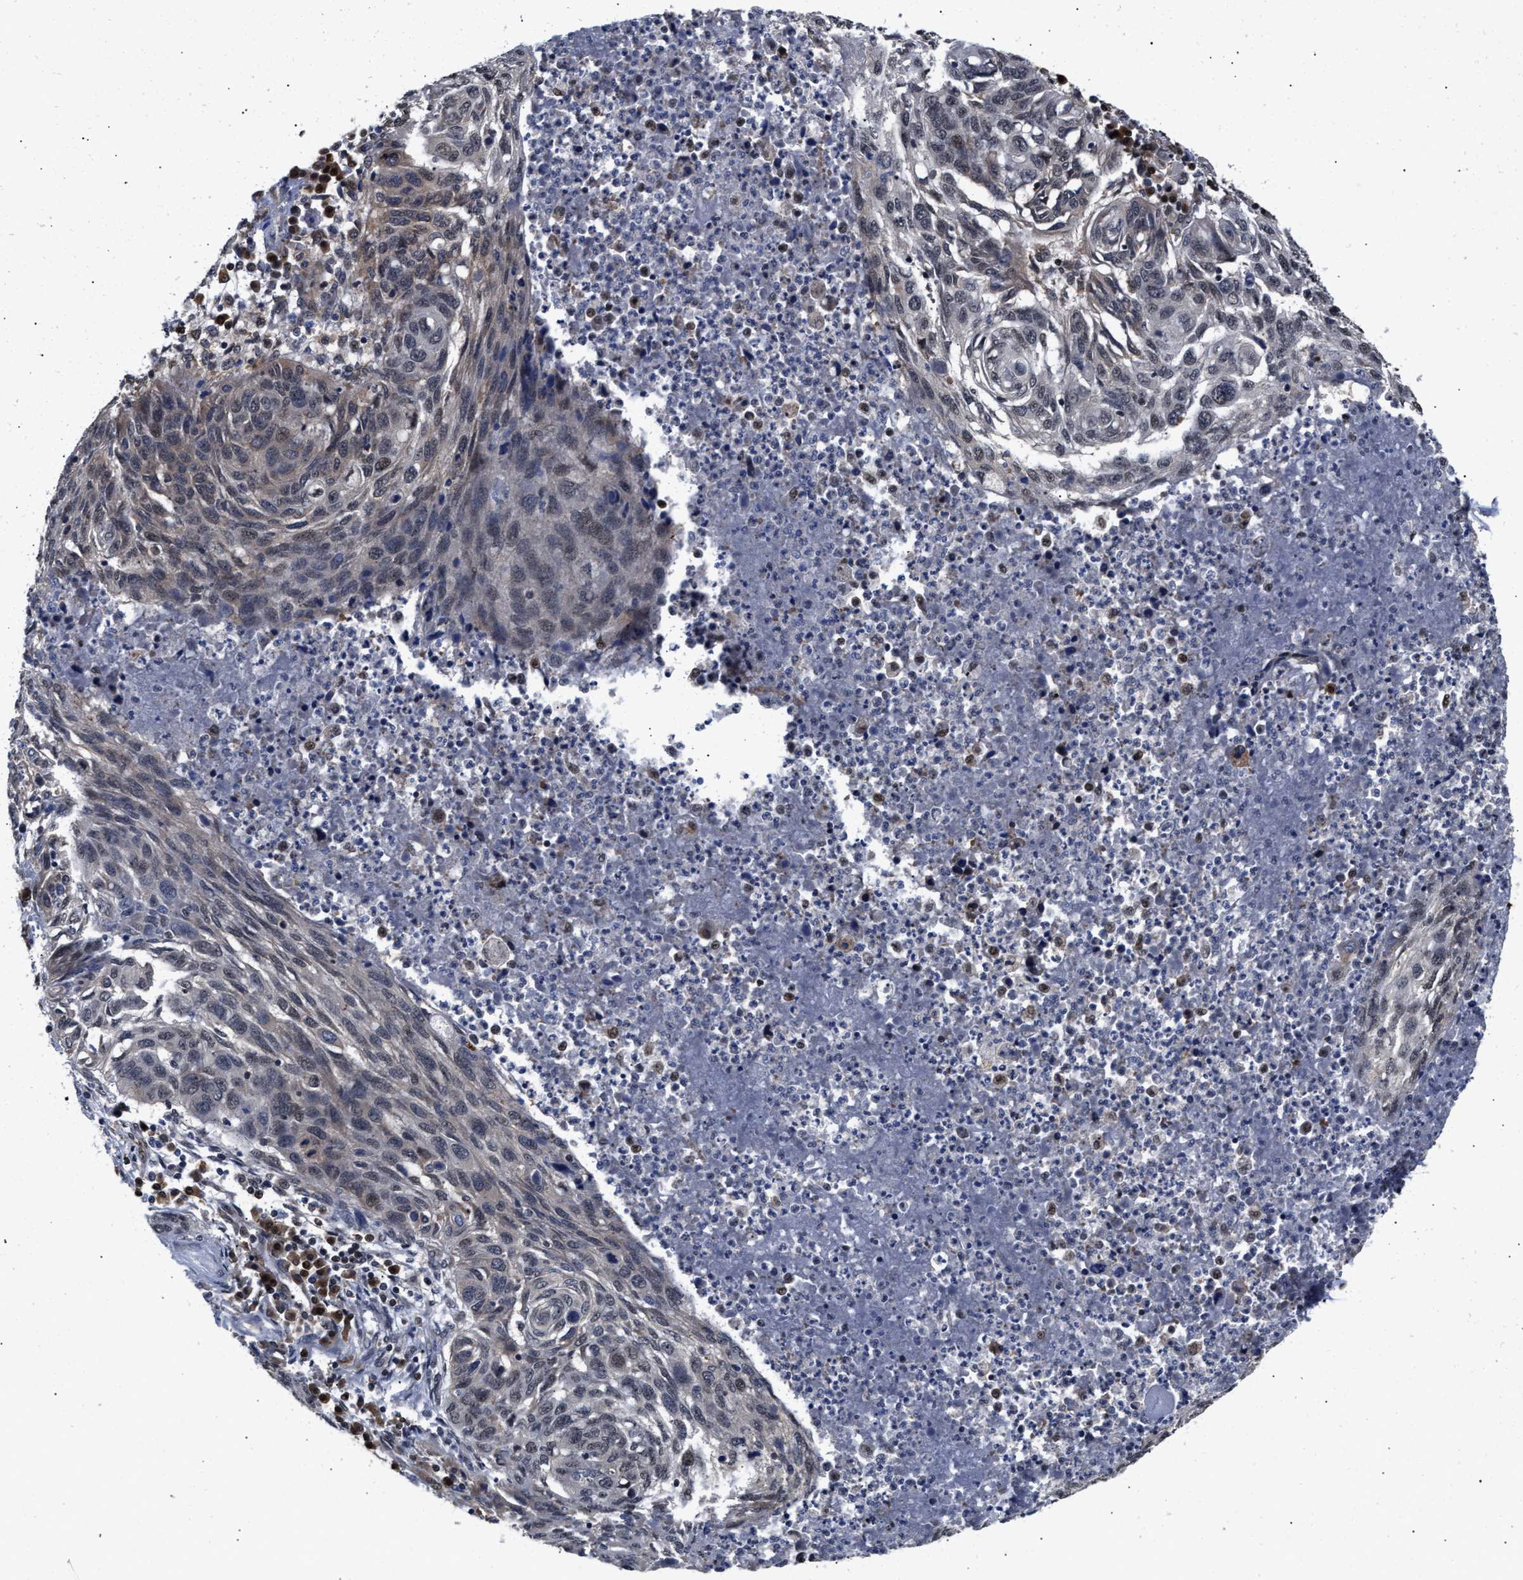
{"staining": {"intensity": "negative", "quantity": "none", "location": "none"}, "tissue": "lung cancer", "cell_type": "Tumor cells", "image_type": "cancer", "snomed": [{"axis": "morphology", "description": "Squamous cell carcinoma, NOS"}, {"axis": "topography", "description": "Lung"}], "caption": "Tumor cells show no significant protein staining in lung cancer (squamous cell carcinoma).", "gene": "CLIP2", "patient": {"sex": "female", "age": 63}}